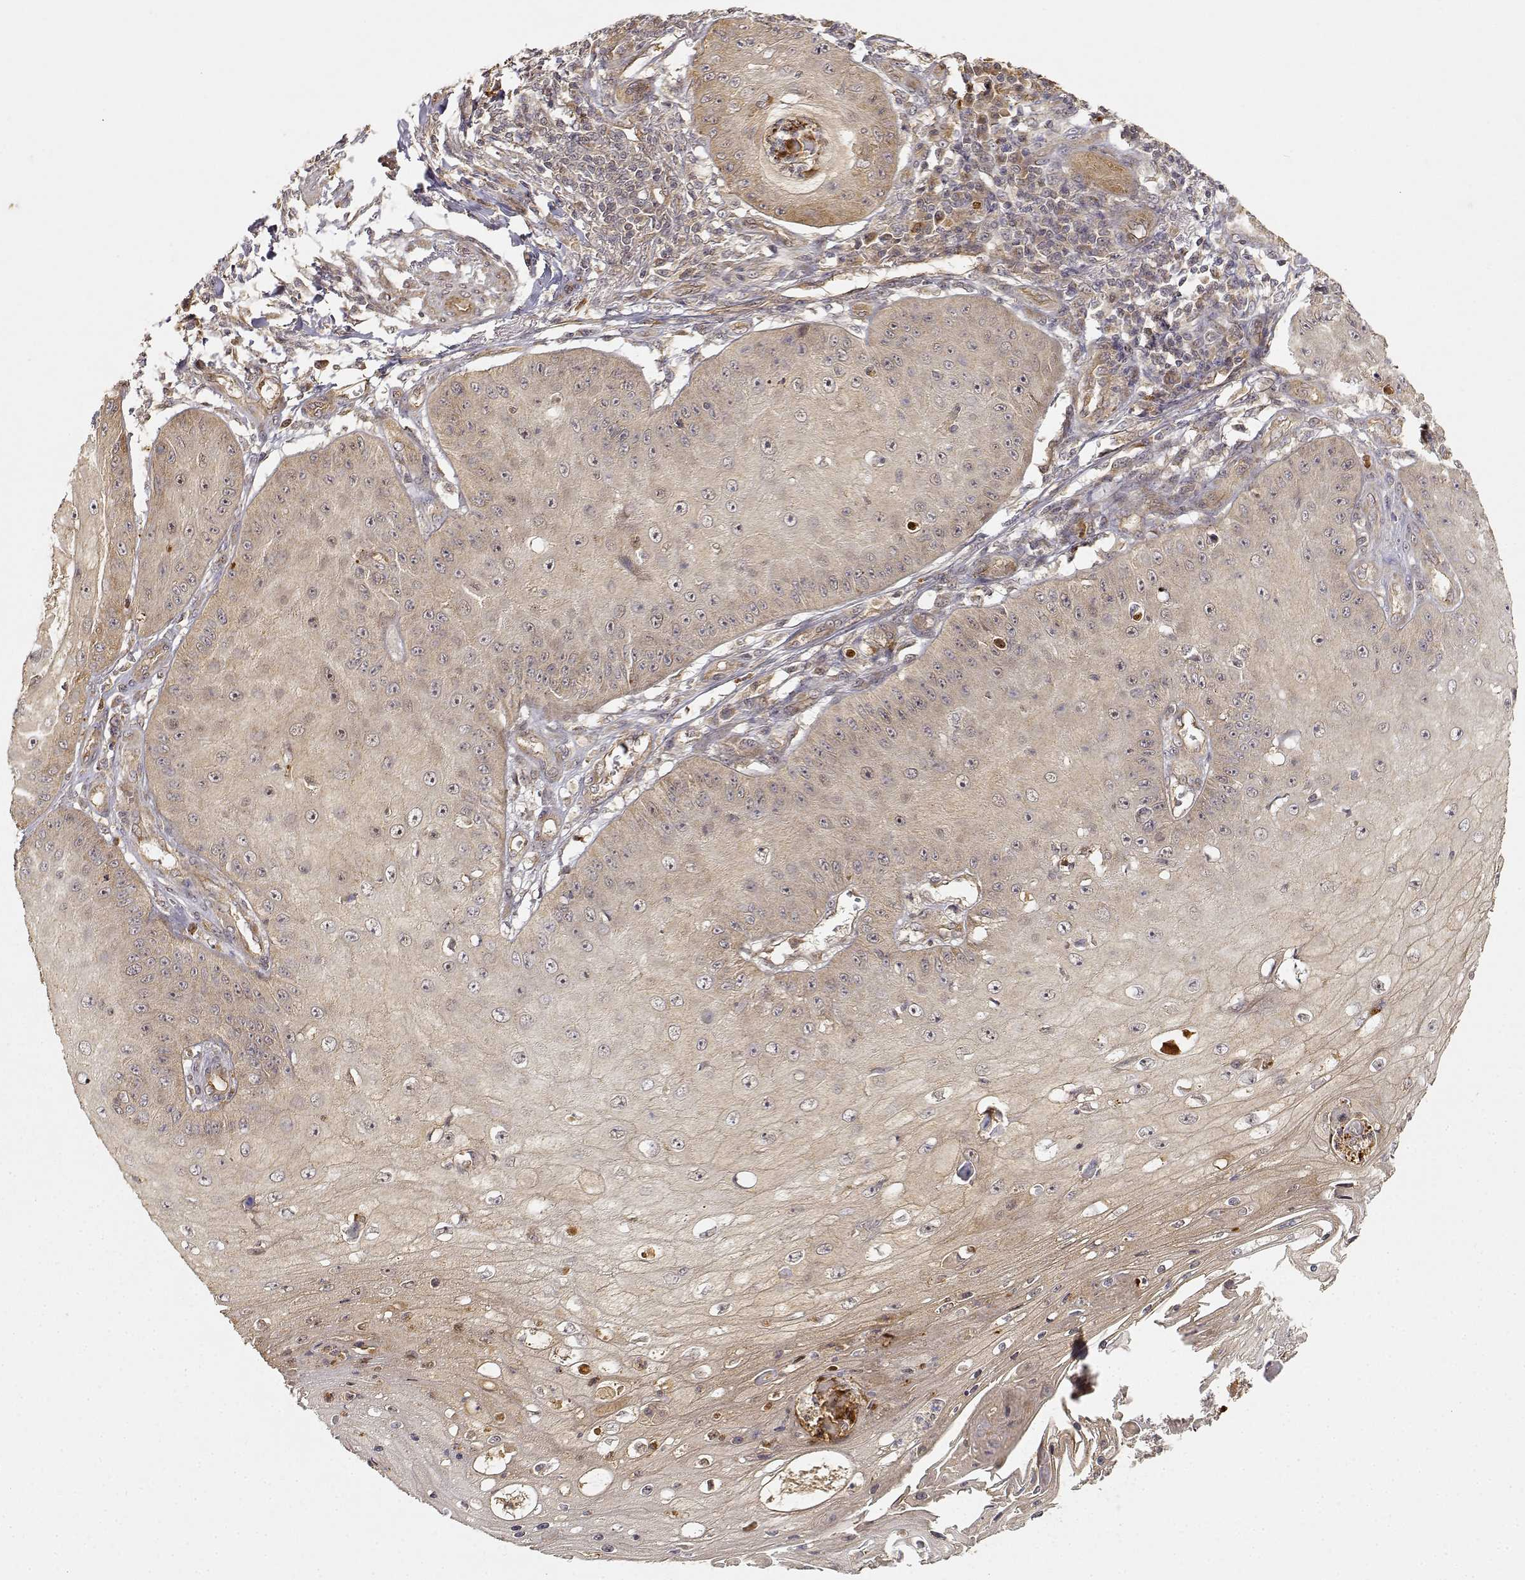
{"staining": {"intensity": "weak", "quantity": ">75%", "location": "cytoplasmic/membranous"}, "tissue": "skin cancer", "cell_type": "Tumor cells", "image_type": "cancer", "snomed": [{"axis": "morphology", "description": "Squamous cell carcinoma, NOS"}, {"axis": "topography", "description": "Skin"}], "caption": "The photomicrograph demonstrates immunohistochemical staining of squamous cell carcinoma (skin). There is weak cytoplasmic/membranous expression is seen in about >75% of tumor cells.", "gene": "CDK5RAP2", "patient": {"sex": "male", "age": 70}}